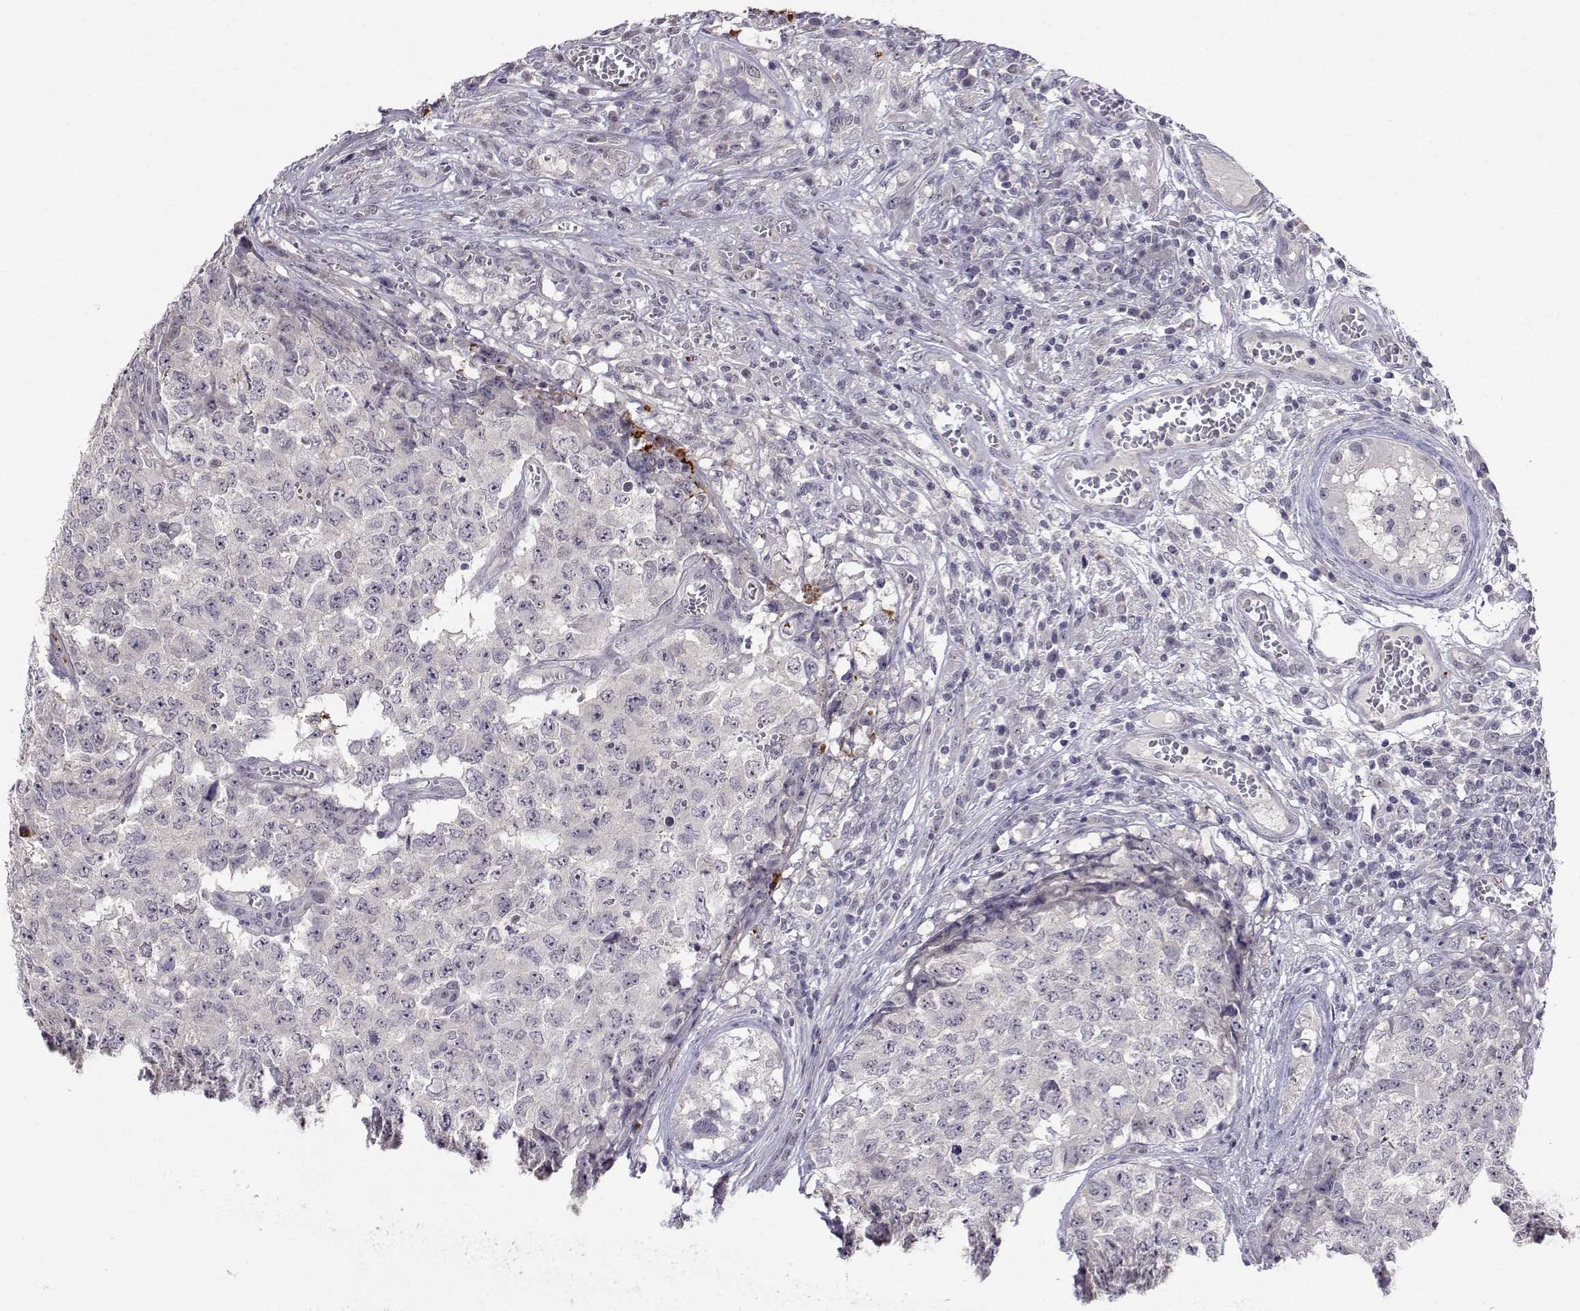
{"staining": {"intensity": "negative", "quantity": "none", "location": "none"}, "tissue": "testis cancer", "cell_type": "Tumor cells", "image_type": "cancer", "snomed": [{"axis": "morphology", "description": "Carcinoma, Embryonal, NOS"}, {"axis": "topography", "description": "Testis"}], "caption": "There is no significant positivity in tumor cells of testis cancer (embryonal carcinoma). Nuclei are stained in blue.", "gene": "SLC6A3", "patient": {"sex": "male", "age": 23}}